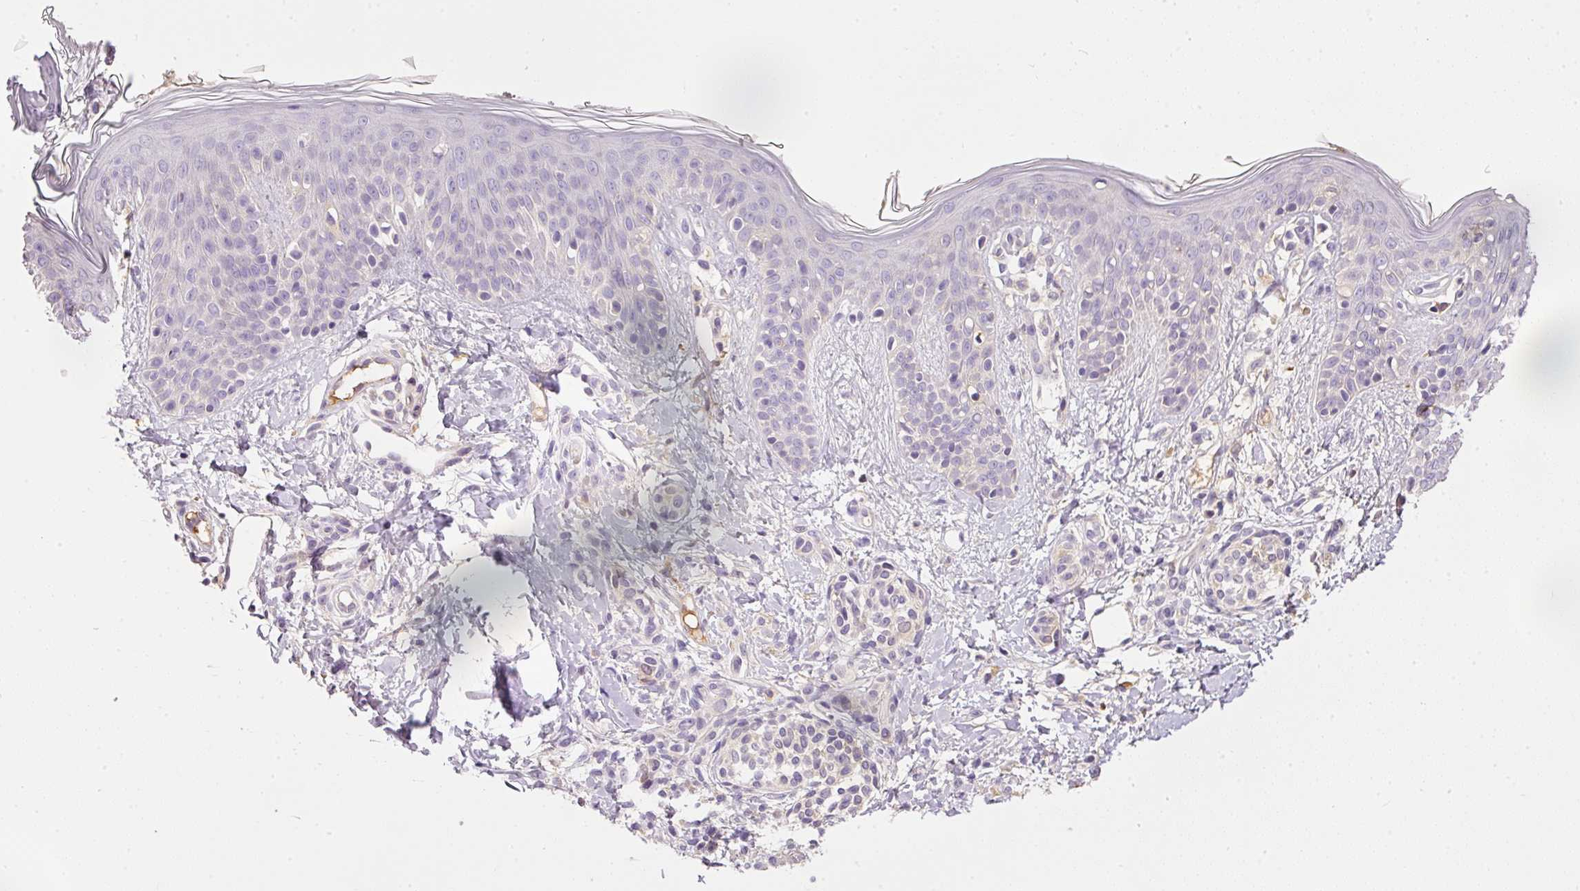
{"staining": {"intensity": "negative", "quantity": "none", "location": "none"}, "tissue": "skin", "cell_type": "Fibroblasts", "image_type": "normal", "snomed": [{"axis": "morphology", "description": "Normal tissue, NOS"}, {"axis": "topography", "description": "Skin"}], "caption": "Immunohistochemical staining of normal human skin reveals no significant staining in fibroblasts.", "gene": "CMTM8", "patient": {"sex": "male", "age": 16}}